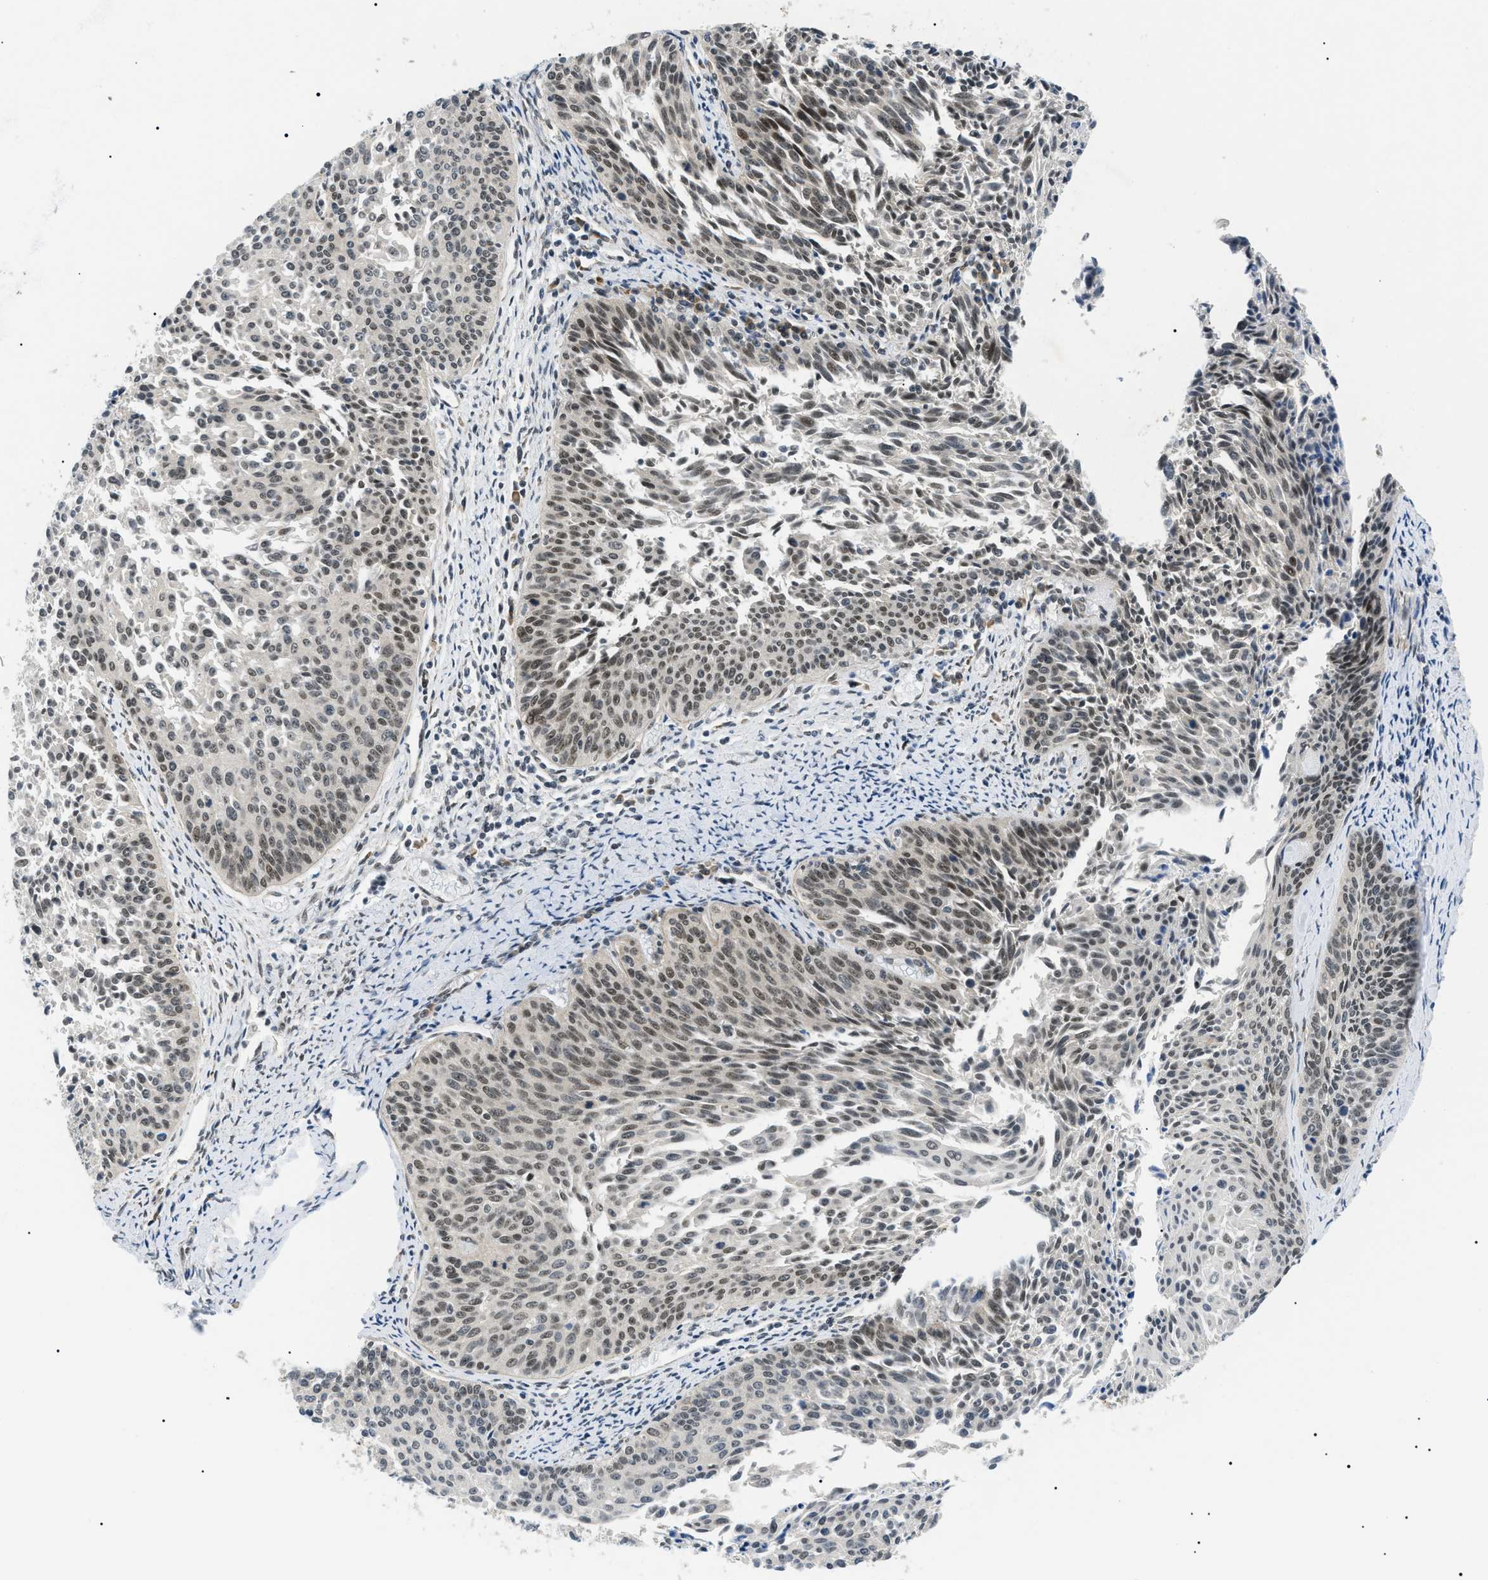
{"staining": {"intensity": "moderate", "quantity": ">75%", "location": "nuclear"}, "tissue": "cervical cancer", "cell_type": "Tumor cells", "image_type": "cancer", "snomed": [{"axis": "morphology", "description": "Squamous cell carcinoma, NOS"}, {"axis": "topography", "description": "Cervix"}], "caption": "This image displays IHC staining of human cervical cancer (squamous cell carcinoma), with medium moderate nuclear staining in about >75% of tumor cells.", "gene": "CWC25", "patient": {"sex": "female", "age": 55}}